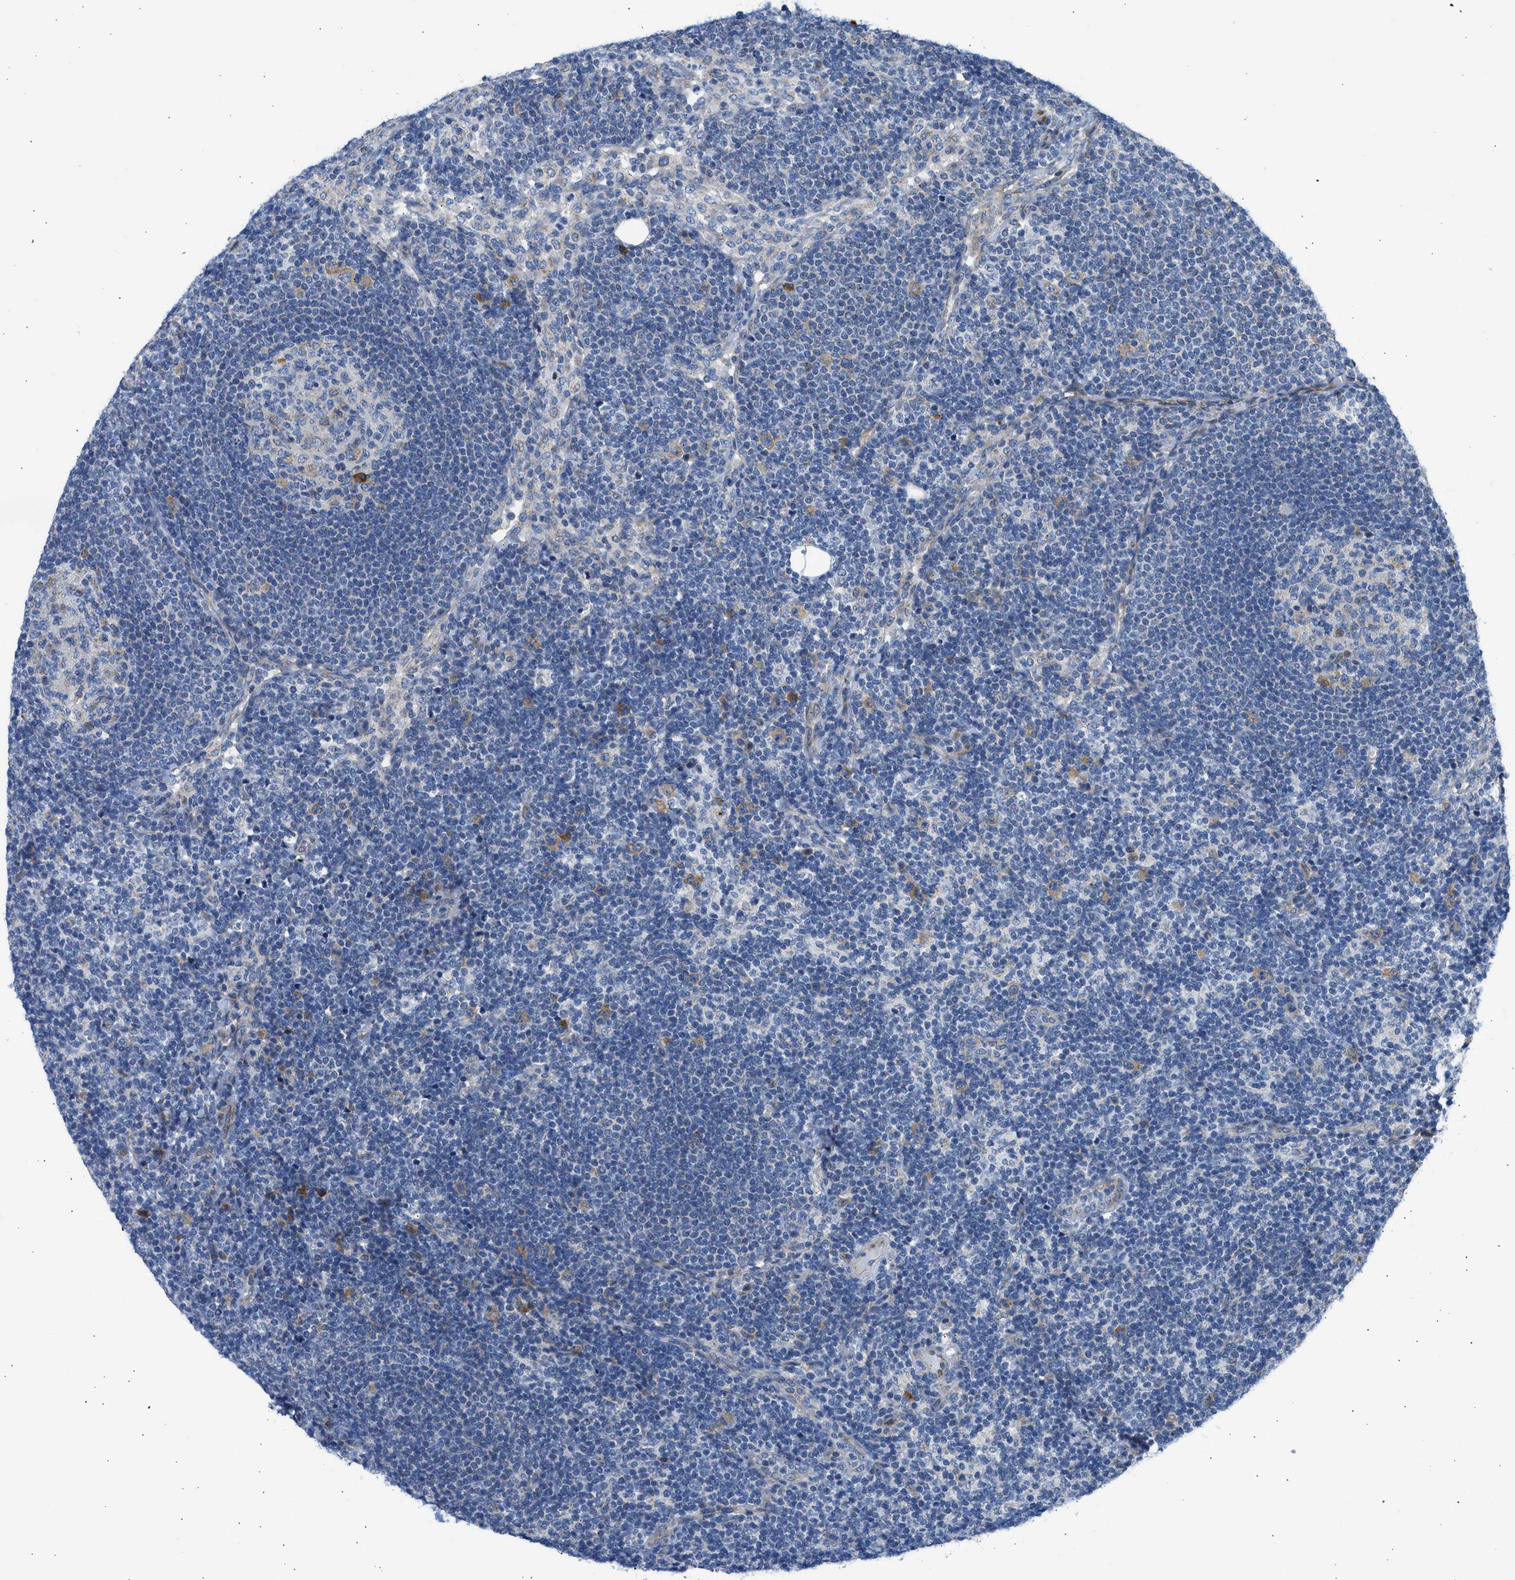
{"staining": {"intensity": "weak", "quantity": "<25%", "location": "cytoplasmic/membranous"}, "tissue": "lymph node", "cell_type": "Germinal center cells", "image_type": "normal", "snomed": [{"axis": "morphology", "description": "Normal tissue, NOS"}, {"axis": "morphology", "description": "Carcinoid, malignant, NOS"}, {"axis": "topography", "description": "Lymph node"}], "caption": "This is an IHC histopathology image of normal human lymph node. There is no positivity in germinal center cells.", "gene": "CAMKK2", "patient": {"sex": "male", "age": 47}}